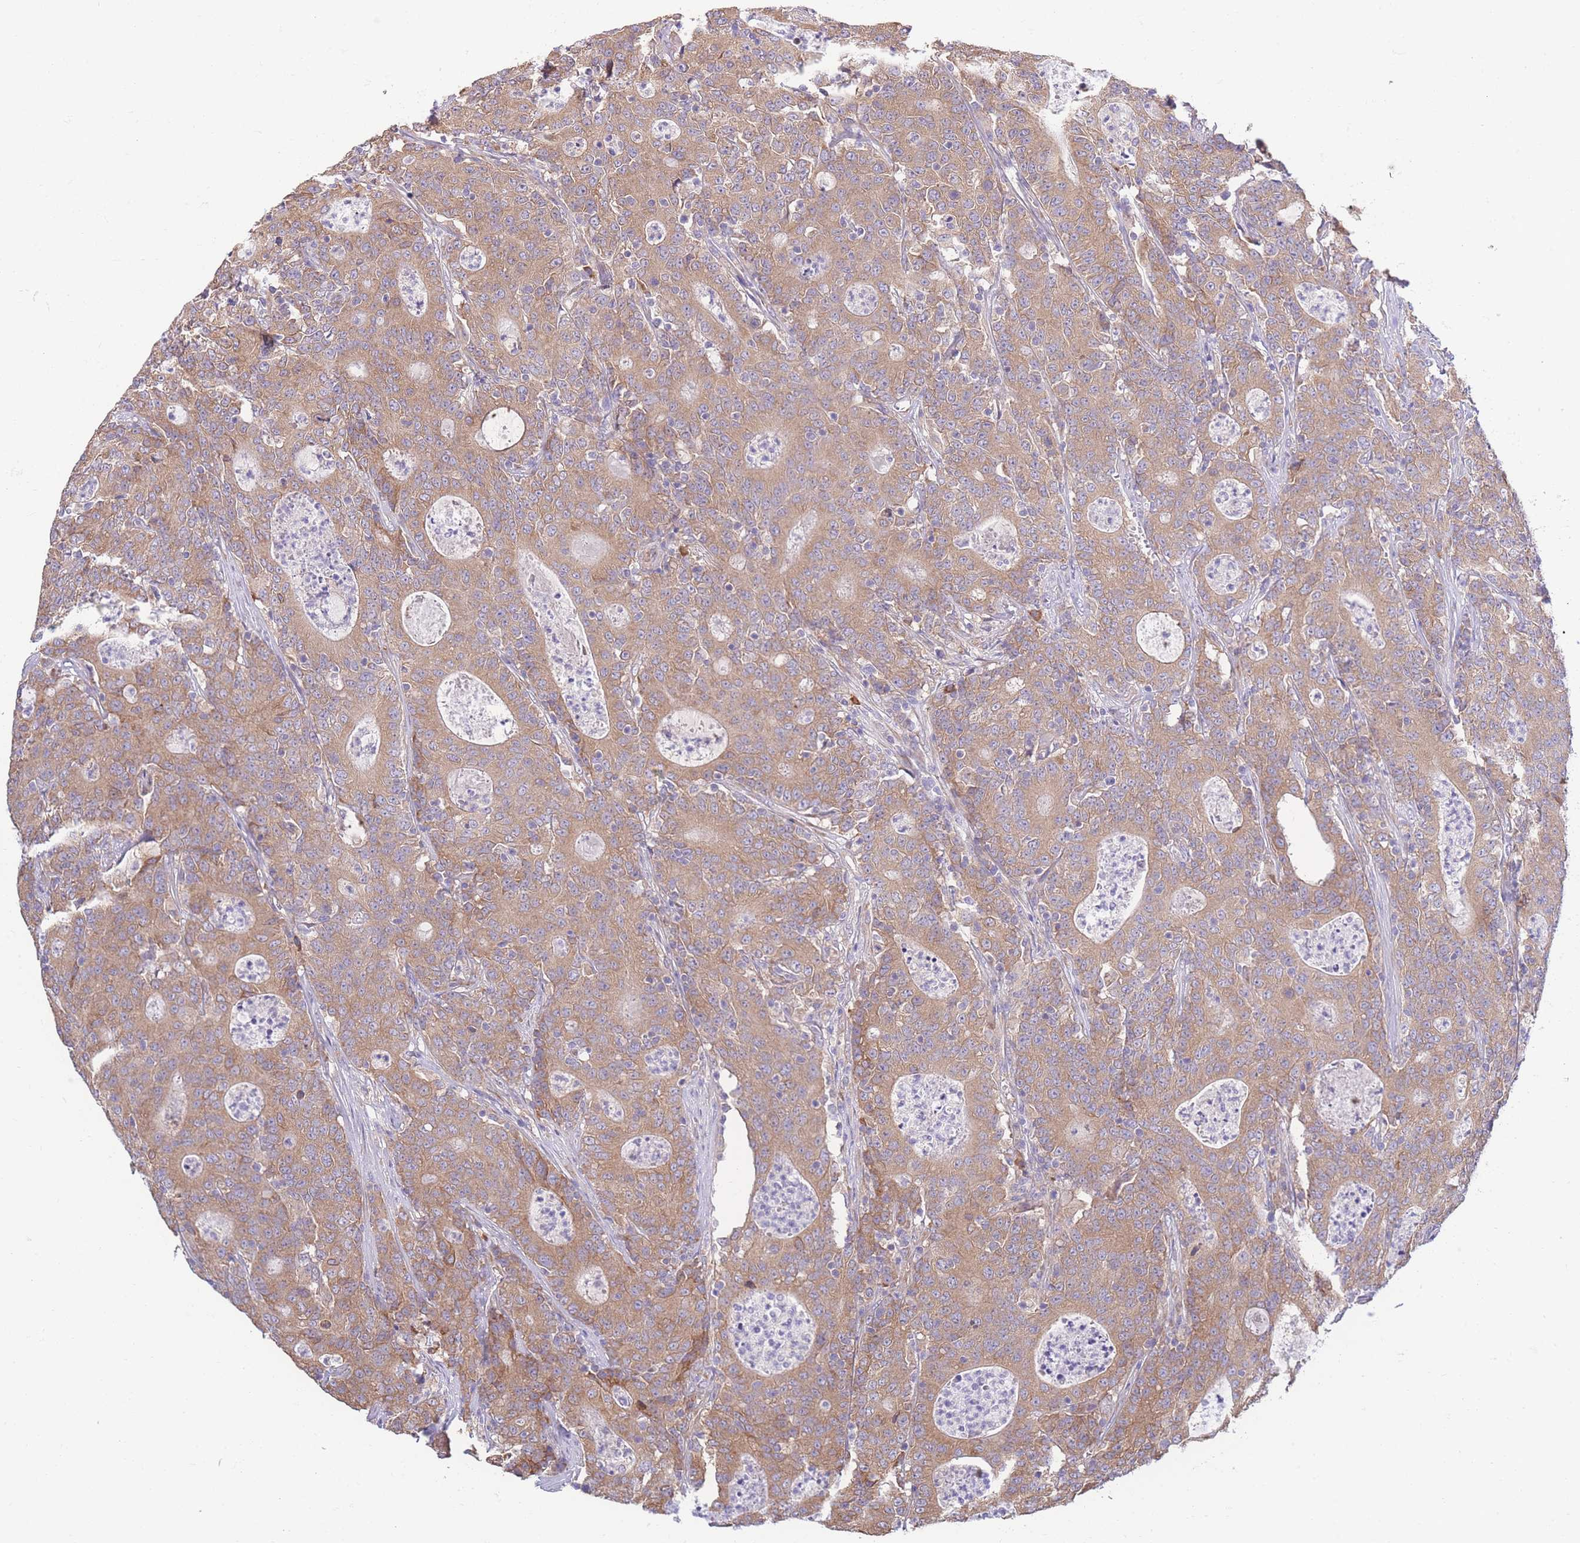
{"staining": {"intensity": "moderate", "quantity": ">75%", "location": "cytoplasmic/membranous"}, "tissue": "colorectal cancer", "cell_type": "Tumor cells", "image_type": "cancer", "snomed": [{"axis": "morphology", "description": "Adenocarcinoma, NOS"}, {"axis": "topography", "description": "Colon"}], "caption": "A medium amount of moderate cytoplasmic/membranous positivity is present in about >75% of tumor cells in colorectal cancer tissue.", "gene": "BEX1", "patient": {"sex": "male", "age": 83}}